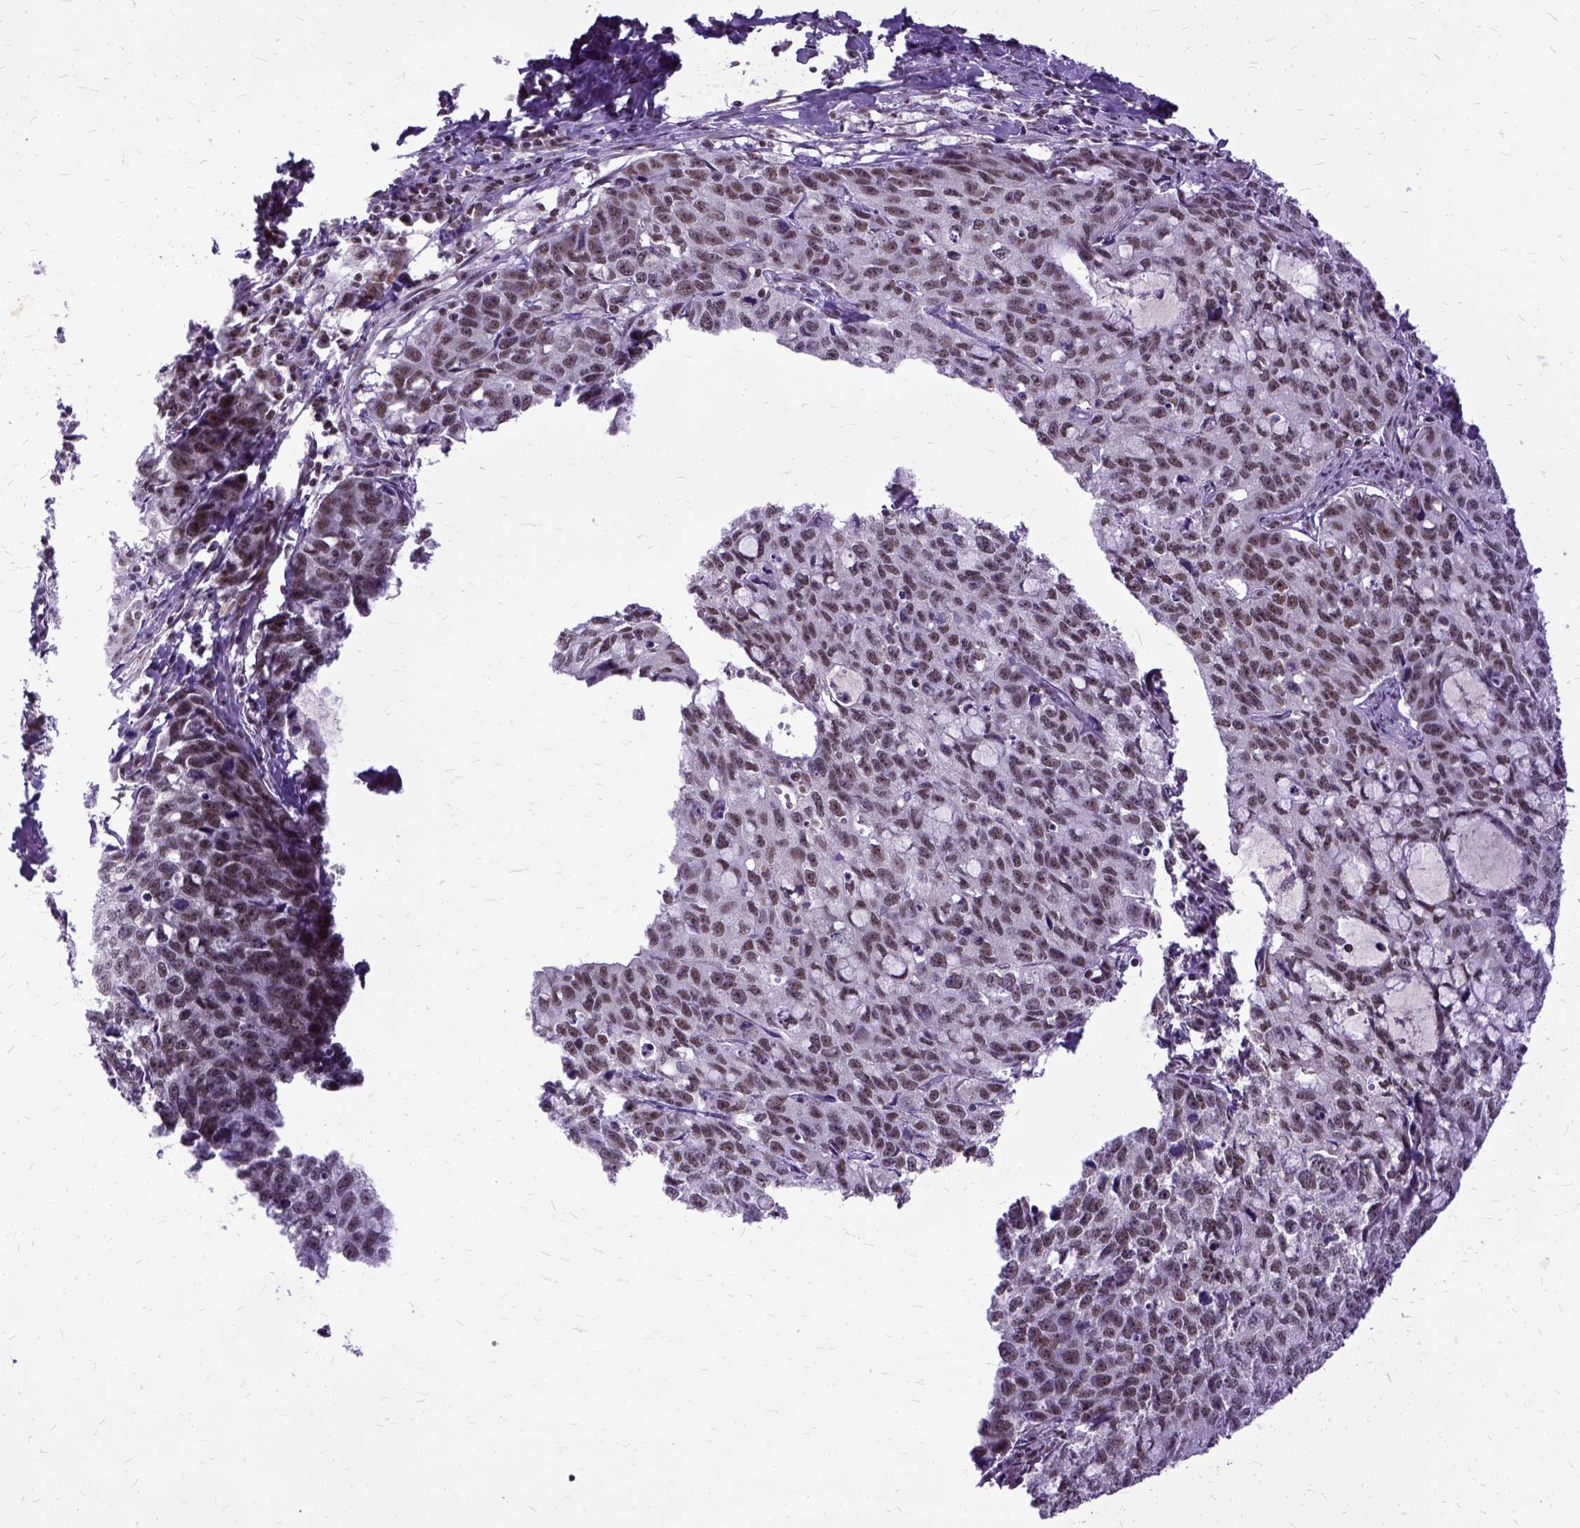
{"staining": {"intensity": "moderate", "quantity": ">75%", "location": "nuclear"}, "tissue": "cervical cancer", "cell_type": "Tumor cells", "image_type": "cancer", "snomed": [{"axis": "morphology", "description": "Squamous cell carcinoma, NOS"}, {"axis": "topography", "description": "Cervix"}], "caption": "This is a photomicrograph of immunohistochemistry staining of cervical cancer, which shows moderate expression in the nuclear of tumor cells.", "gene": "SETD1A", "patient": {"sex": "female", "age": 28}}